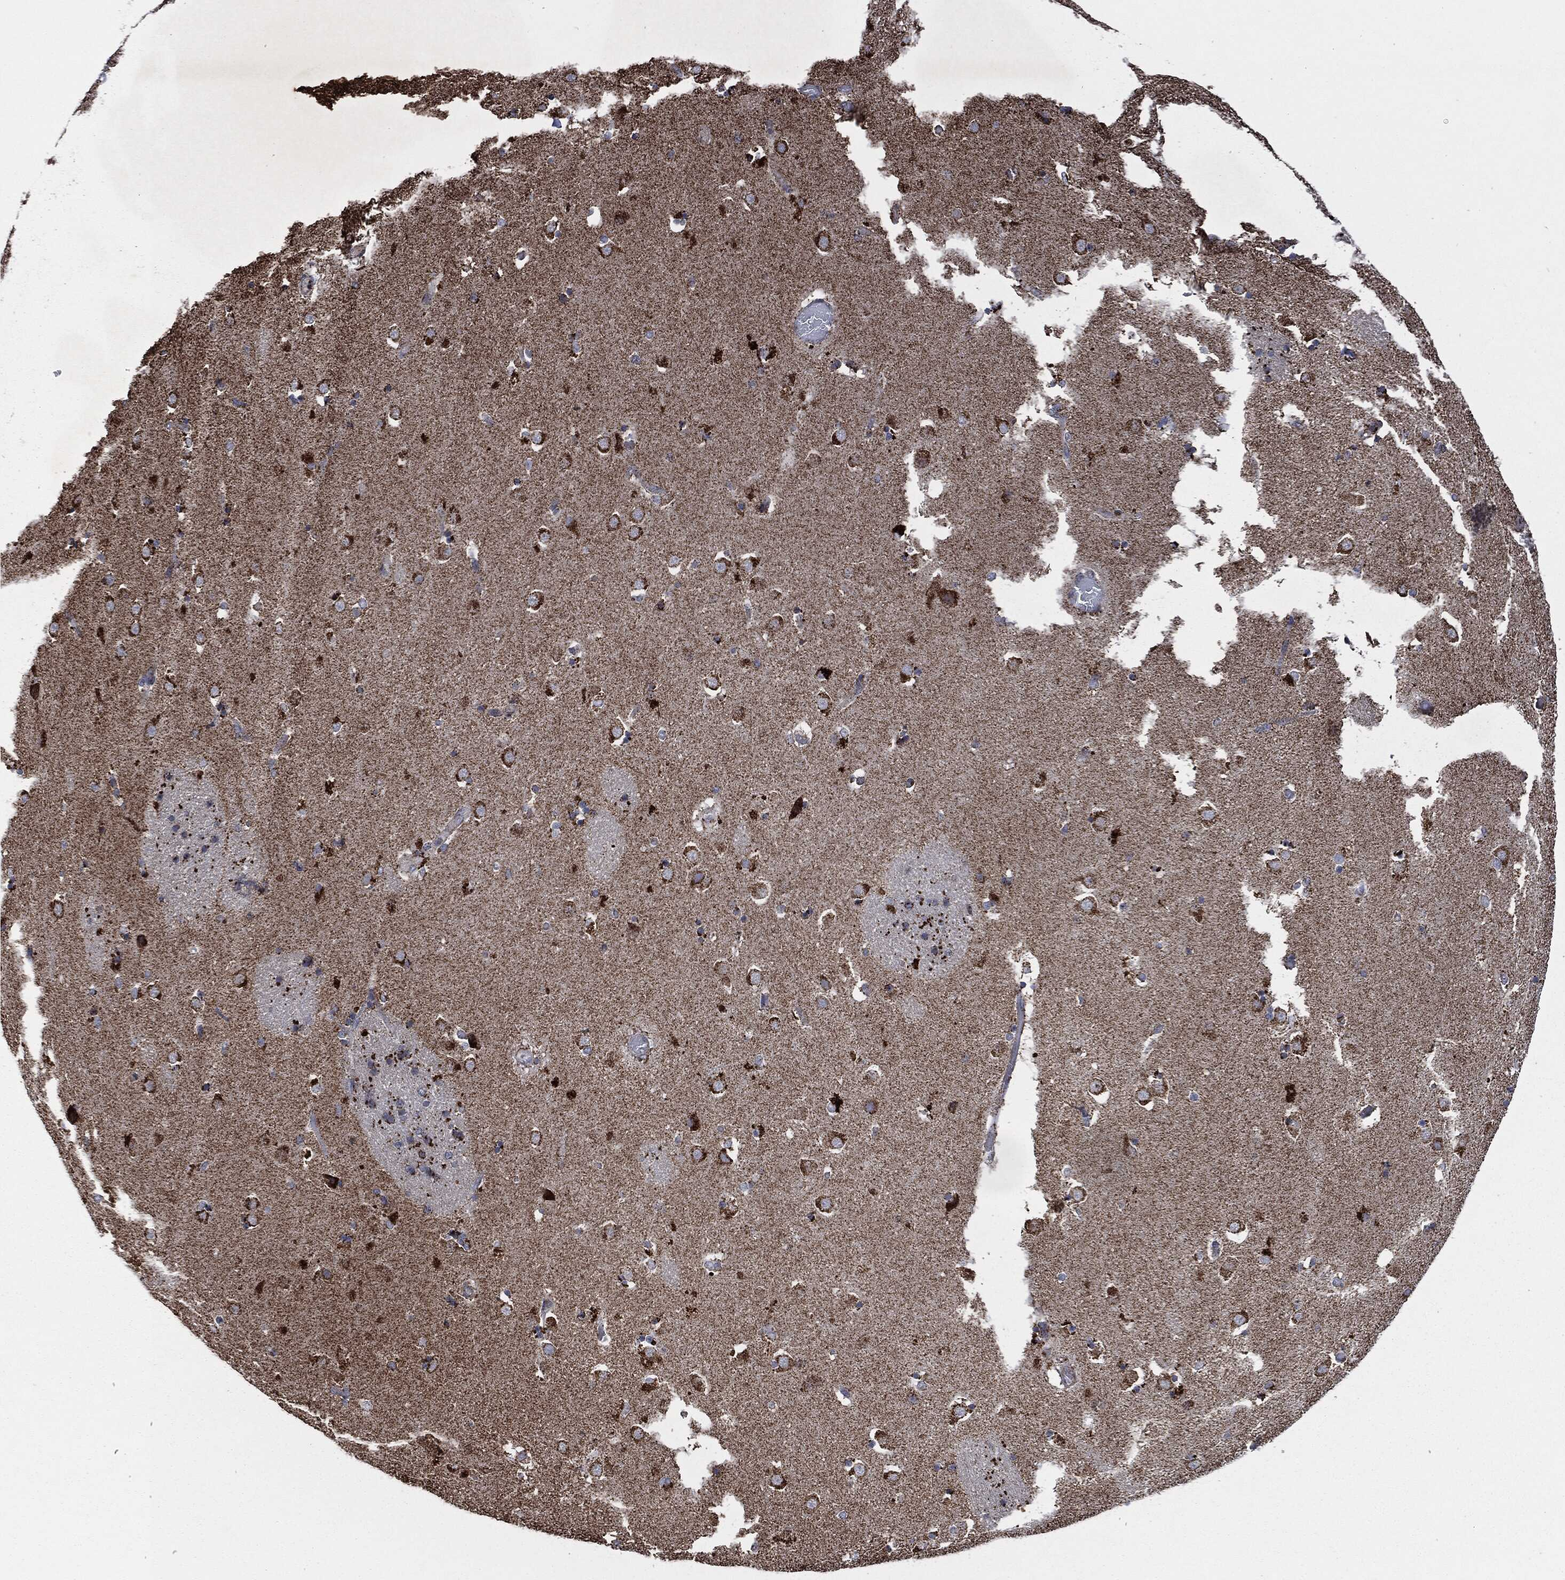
{"staining": {"intensity": "strong", "quantity": "<25%", "location": "cytoplasmic/membranous"}, "tissue": "caudate", "cell_type": "Glial cells", "image_type": "normal", "snomed": [{"axis": "morphology", "description": "Normal tissue, NOS"}, {"axis": "topography", "description": "Lateral ventricle wall"}], "caption": "The micrograph displays immunohistochemical staining of normal caudate. There is strong cytoplasmic/membranous staining is appreciated in approximately <25% of glial cells.", "gene": "RYK", "patient": {"sex": "male", "age": 51}}